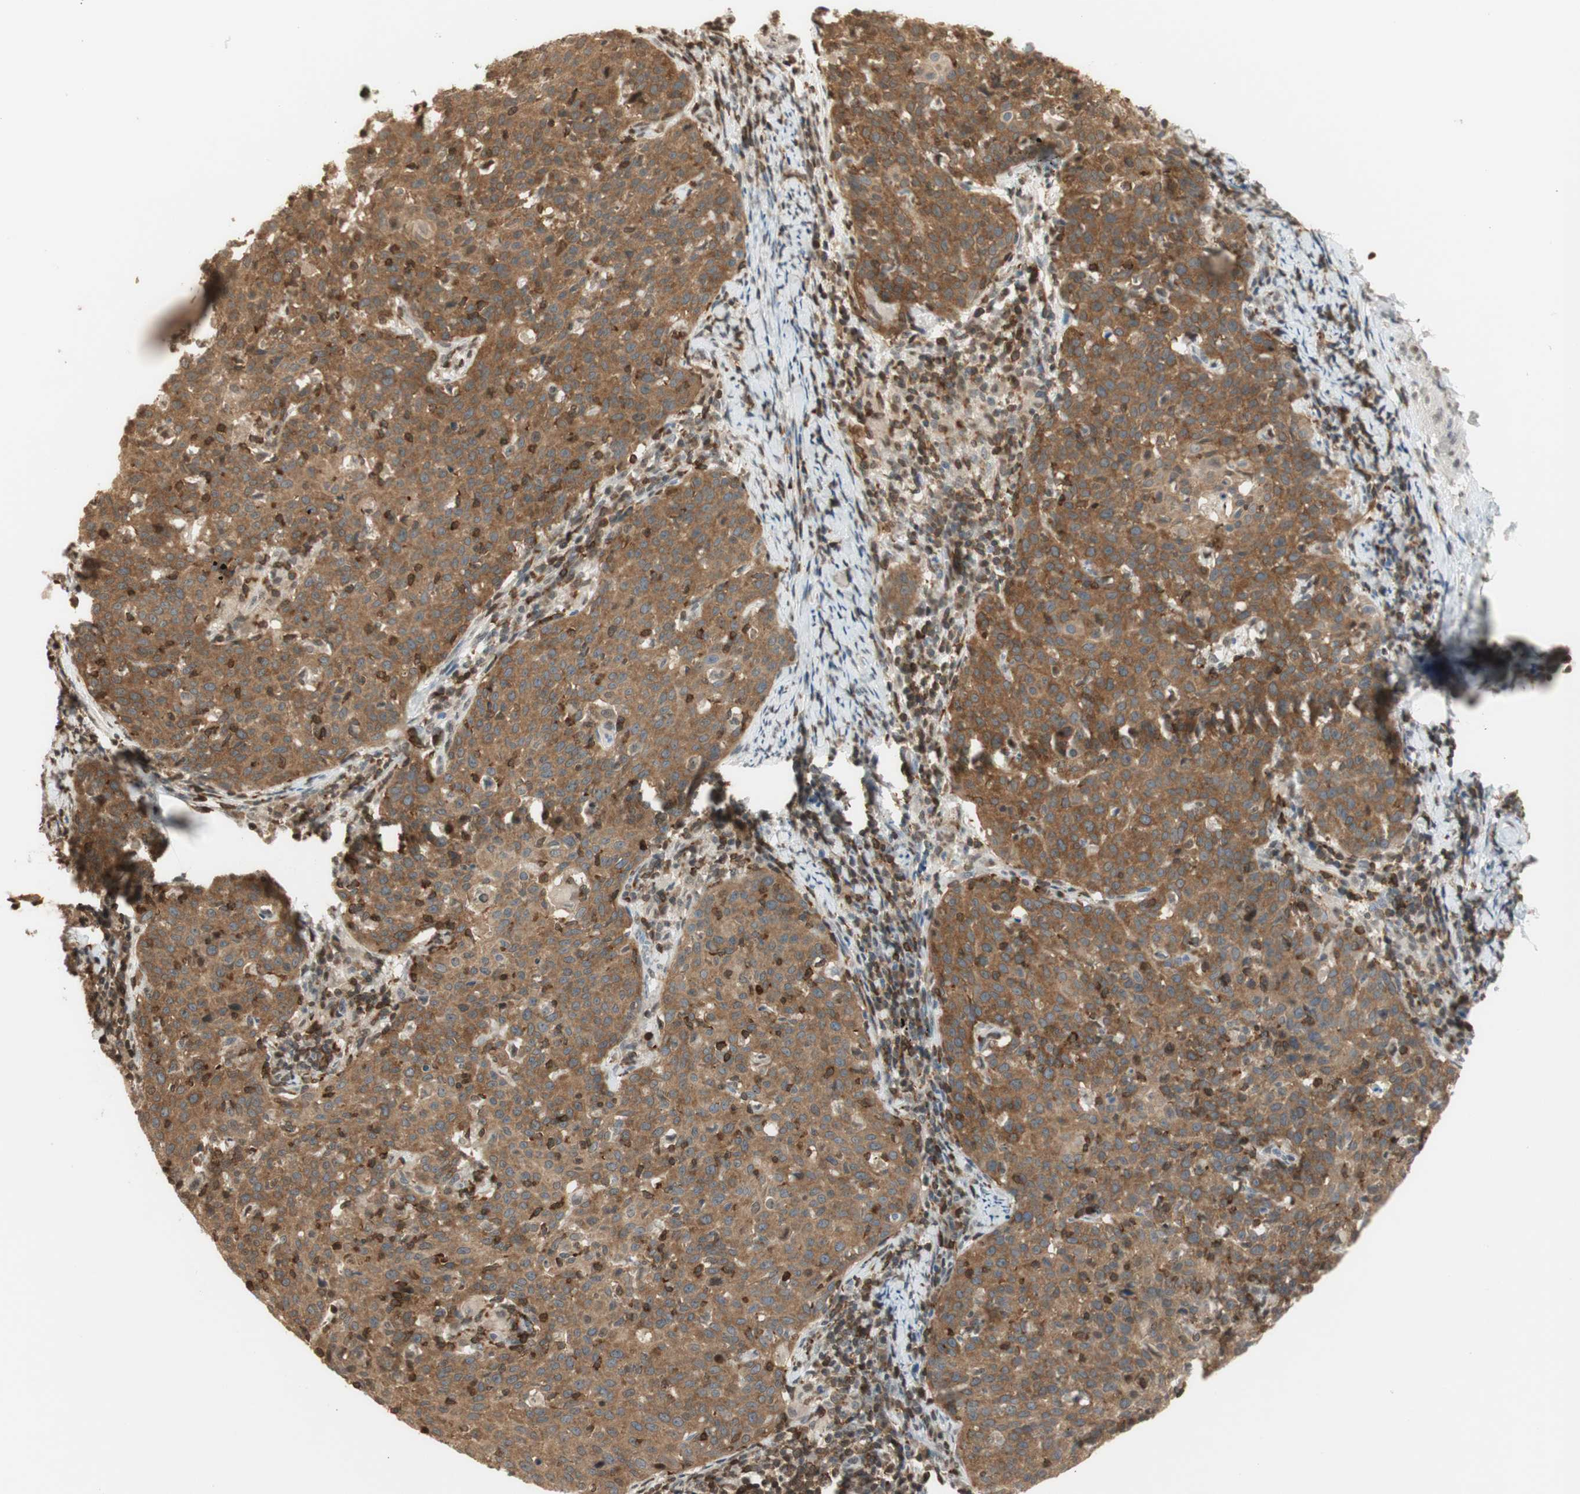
{"staining": {"intensity": "moderate", "quantity": "25%-75%", "location": "cytoplasmic/membranous"}, "tissue": "cervical cancer", "cell_type": "Tumor cells", "image_type": "cancer", "snomed": [{"axis": "morphology", "description": "Squamous cell carcinoma, NOS"}, {"axis": "topography", "description": "Cervix"}], "caption": "Protein expression analysis of human cervical cancer (squamous cell carcinoma) reveals moderate cytoplasmic/membranous positivity in approximately 25%-75% of tumor cells. (DAB (3,3'-diaminobenzidine) = brown stain, brightfield microscopy at high magnification).", "gene": "NAP1L4", "patient": {"sex": "female", "age": 38}}